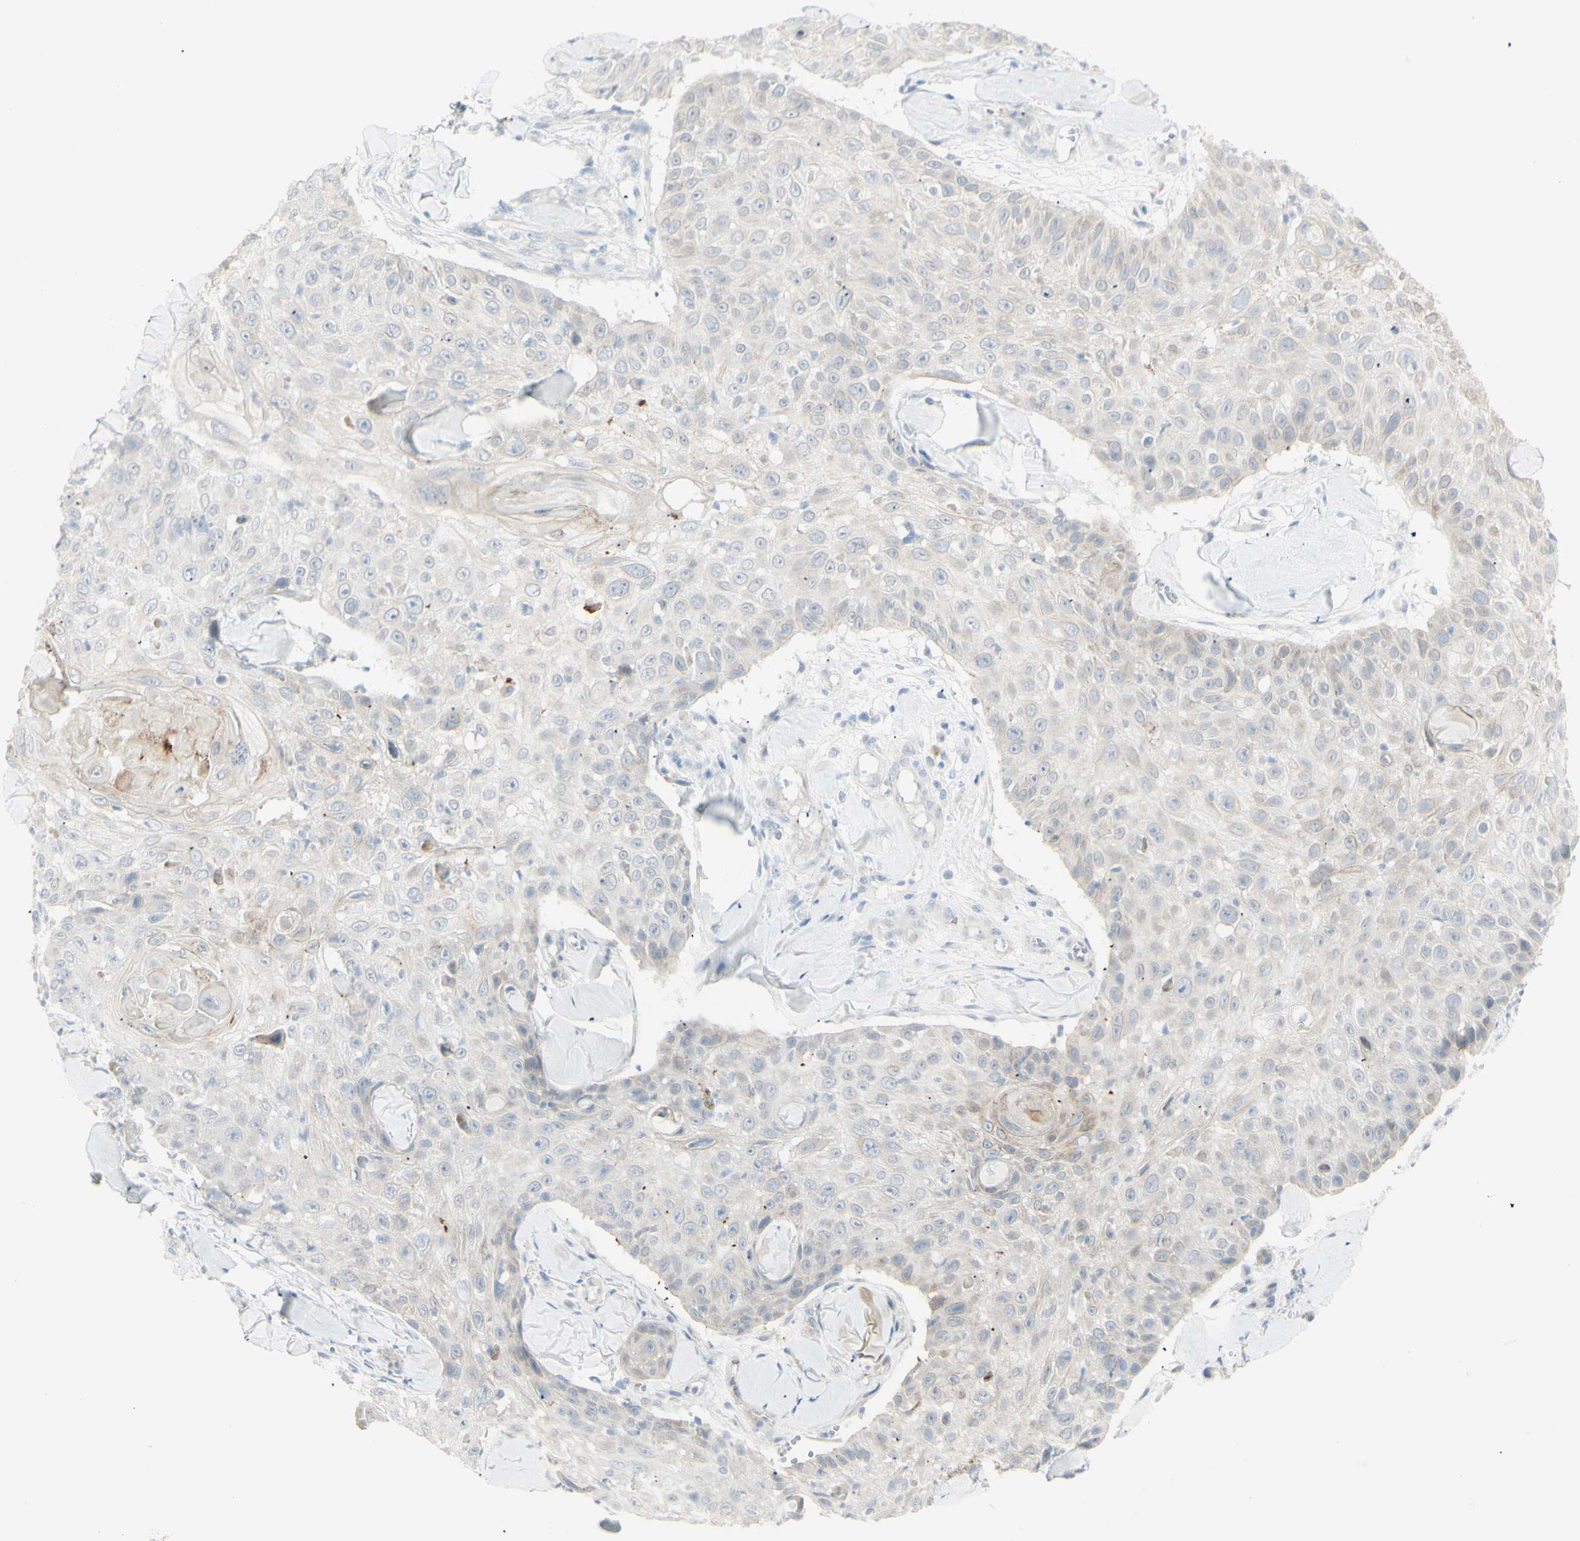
{"staining": {"intensity": "negative", "quantity": "none", "location": "none"}, "tissue": "skin cancer", "cell_type": "Tumor cells", "image_type": "cancer", "snomed": [{"axis": "morphology", "description": "Squamous cell carcinoma, NOS"}, {"axis": "topography", "description": "Skin"}], "caption": "Immunohistochemical staining of skin cancer shows no significant positivity in tumor cells.", "gene": "NDST4", "patient": {"sex": "male", "age": 86}}